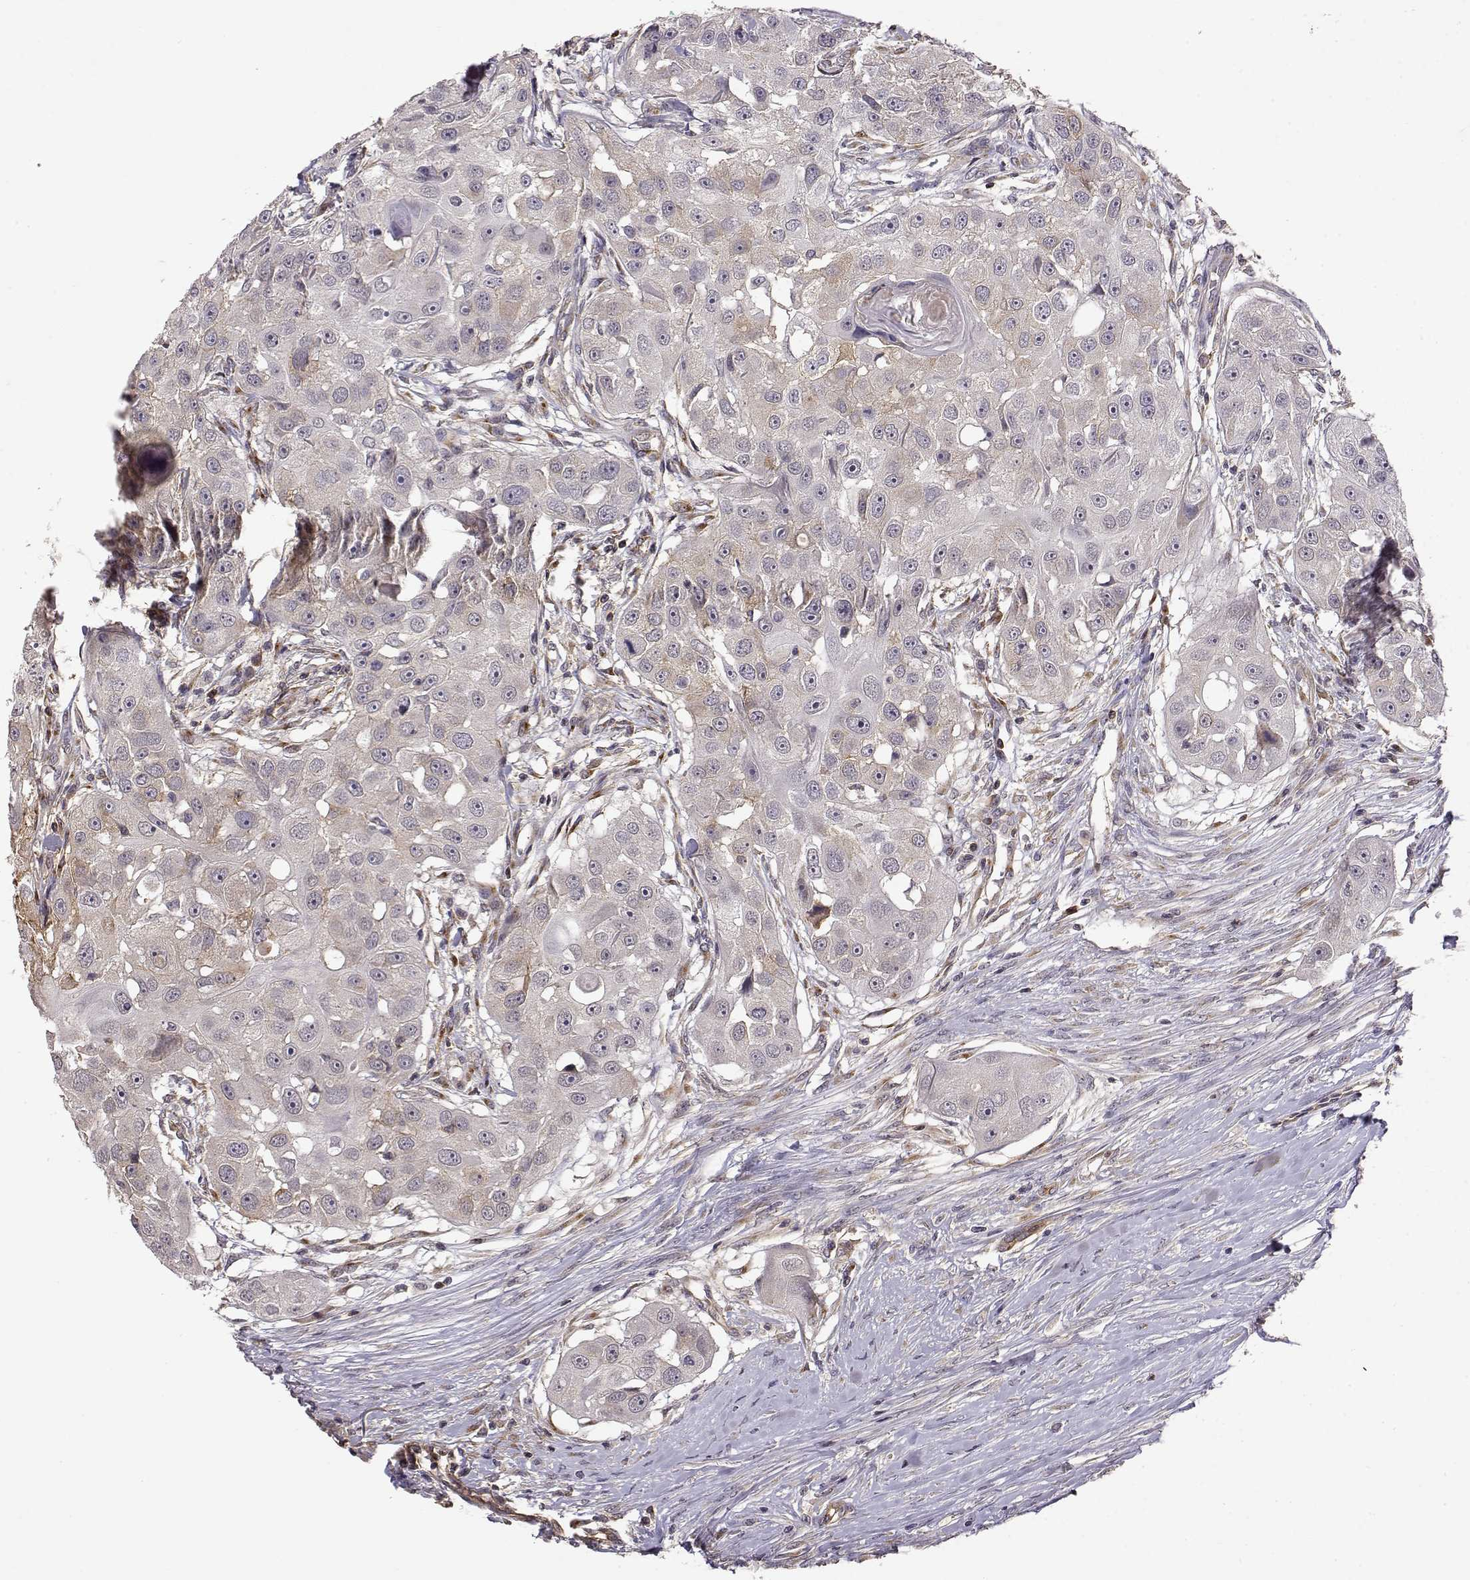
{"staining": {"intensity": "weak", "quantity": "<25%", "location": "cytoplasmic/membranous"}, "tissue": "head and neck cancer", "cell_type": "Tumor cells", "image_type": "cancer", "snomed": [{"axis": "morphology", "description": "Squamous cell carcinoma, NOS"}, {"axis": "topography", "description": "Head-Neck"}], "caption": "IHC micrograph of neoplastic tissue: human head and neck cancer (squamous cell carcinoma) stained with DAB displays no significant protein positivity in tumor cells.", "gene": "IFITM1", "patient": {"sex": "male", "age": 51}}